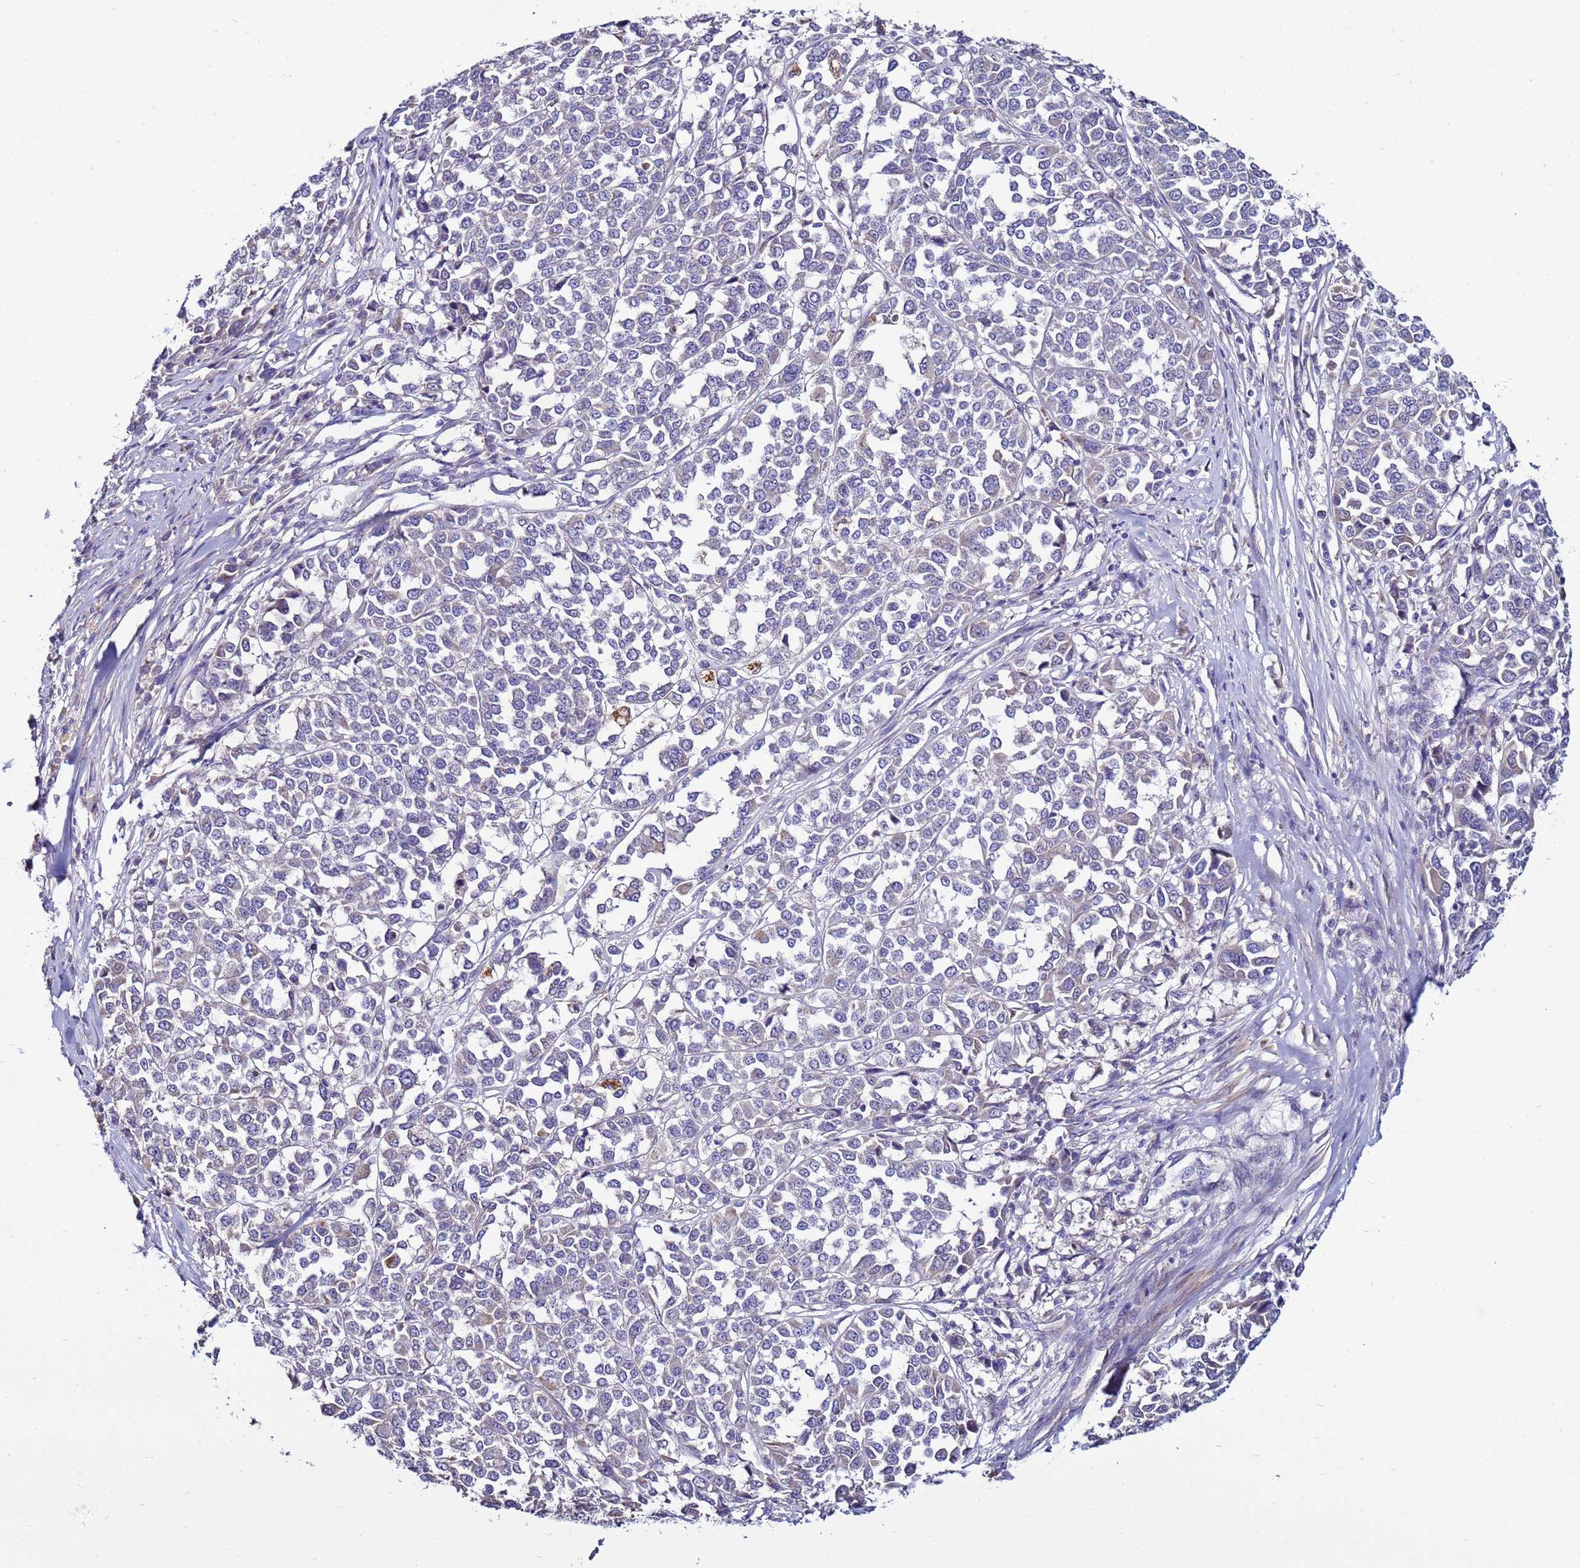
{"staining": {"intensity": "negative", "quantity": "none", "location": "none"}, "tissue": "melanoma", "cell_type": "Tumor cells", "image_type": "cancer", "snomed": [{"axis": "morphology", "description": "Malignant melanoma, Metastatic site"}, {"axis": "topography", "description": "Lymph node"}], "caption": "High magnification brightfield microscopy of melanoma stained with DAB (brown) and counterstained with hematoxylin (blue): tumor cells show no significant staining. Nuclei are stained in blue.", "gene": "RABL2B", "patient": {"sex": "male", "age": 44}}